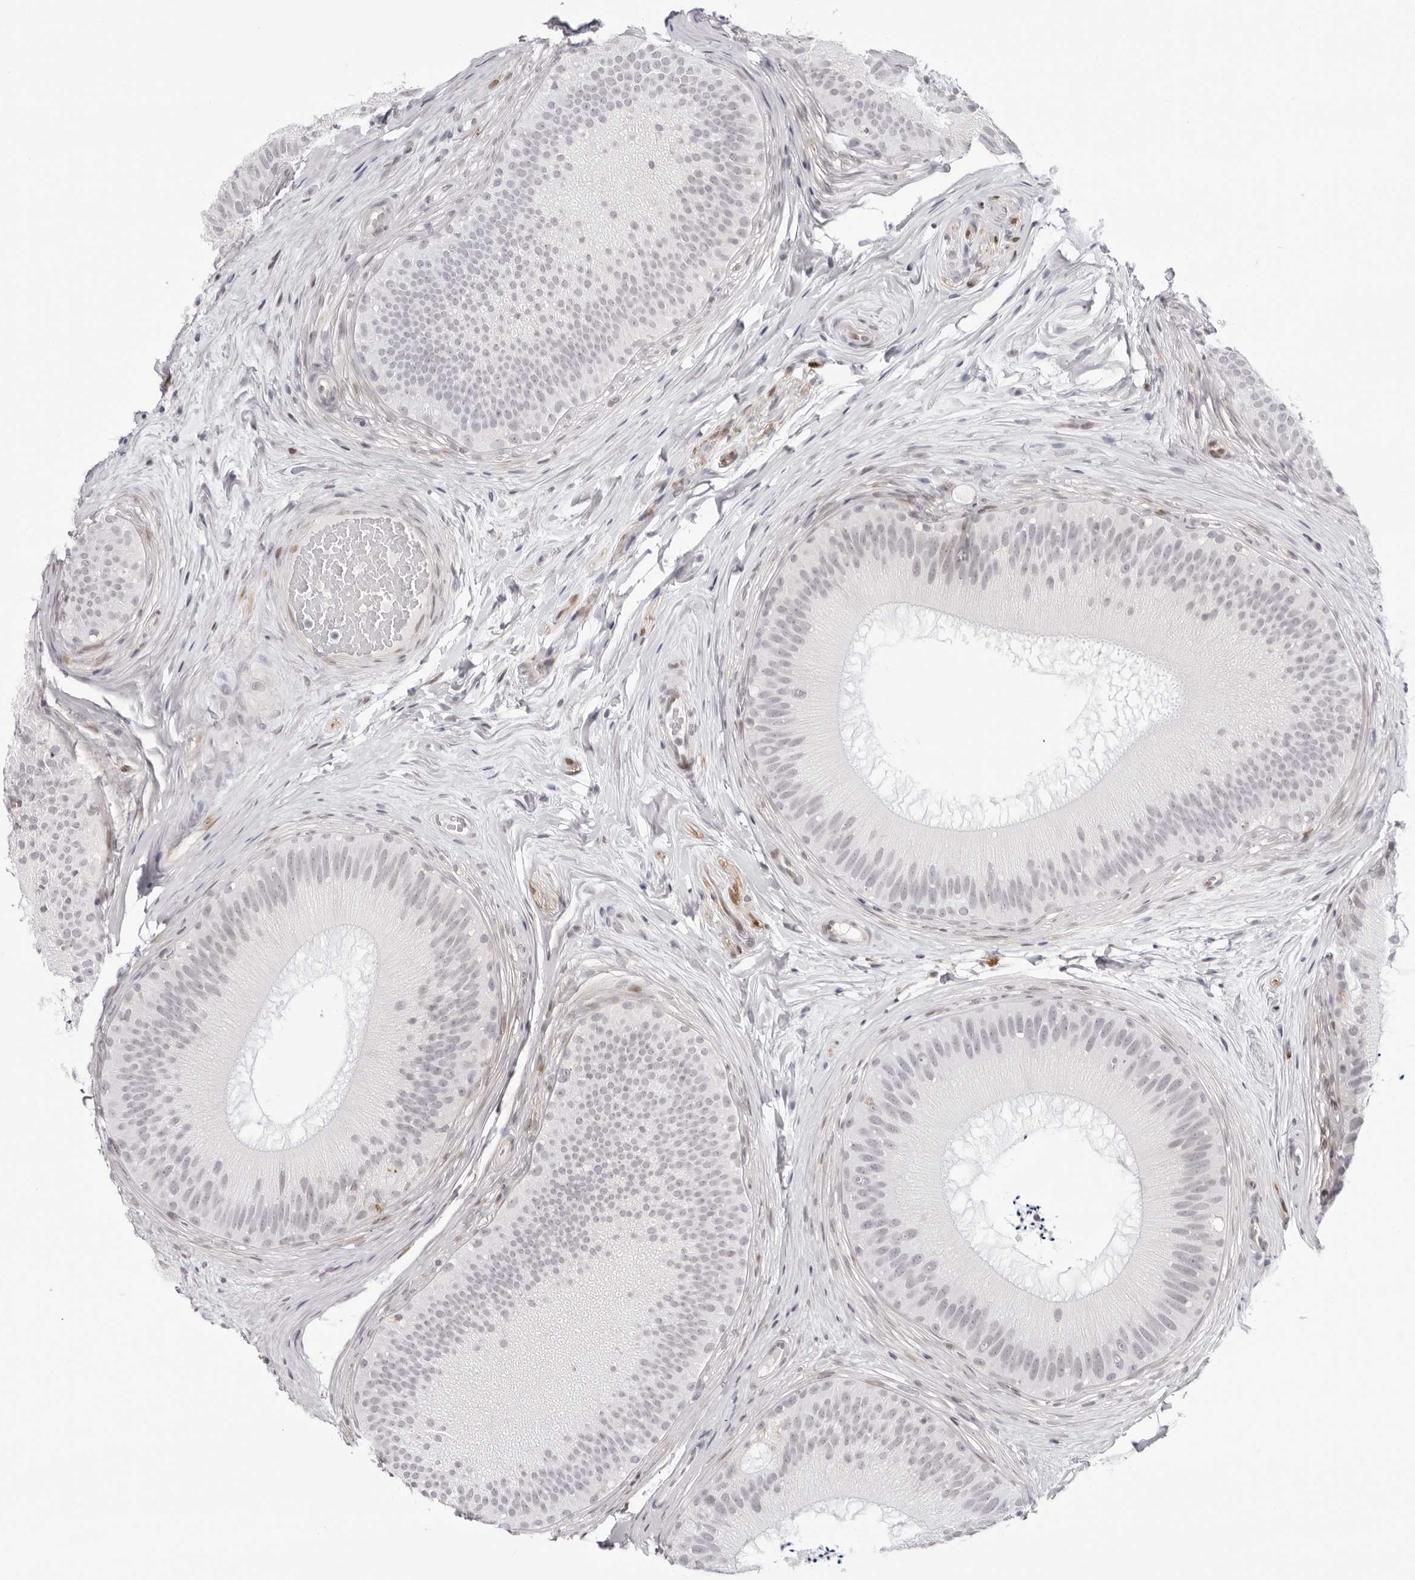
{"staining": {"intensity": "negative", "quantity": "none", "location": "none"}, "tissue": "epididymis", "cell_type": "Glandular cells", "image_type": "normal", "snomed": [{"axis": "morphology", "description": "Normal tissue, NOS"}, {"axis": "topography", "description": "Epididymis"}], "caption": "High magnification brightfield microscopy of unremarkable epididymis stained with DAB (brown) and counterstained with hematoxylin (blue): glandular cells show no significant staining.", "gene": "NTPCR", "patient": {"sex": "male", "age": 45}}